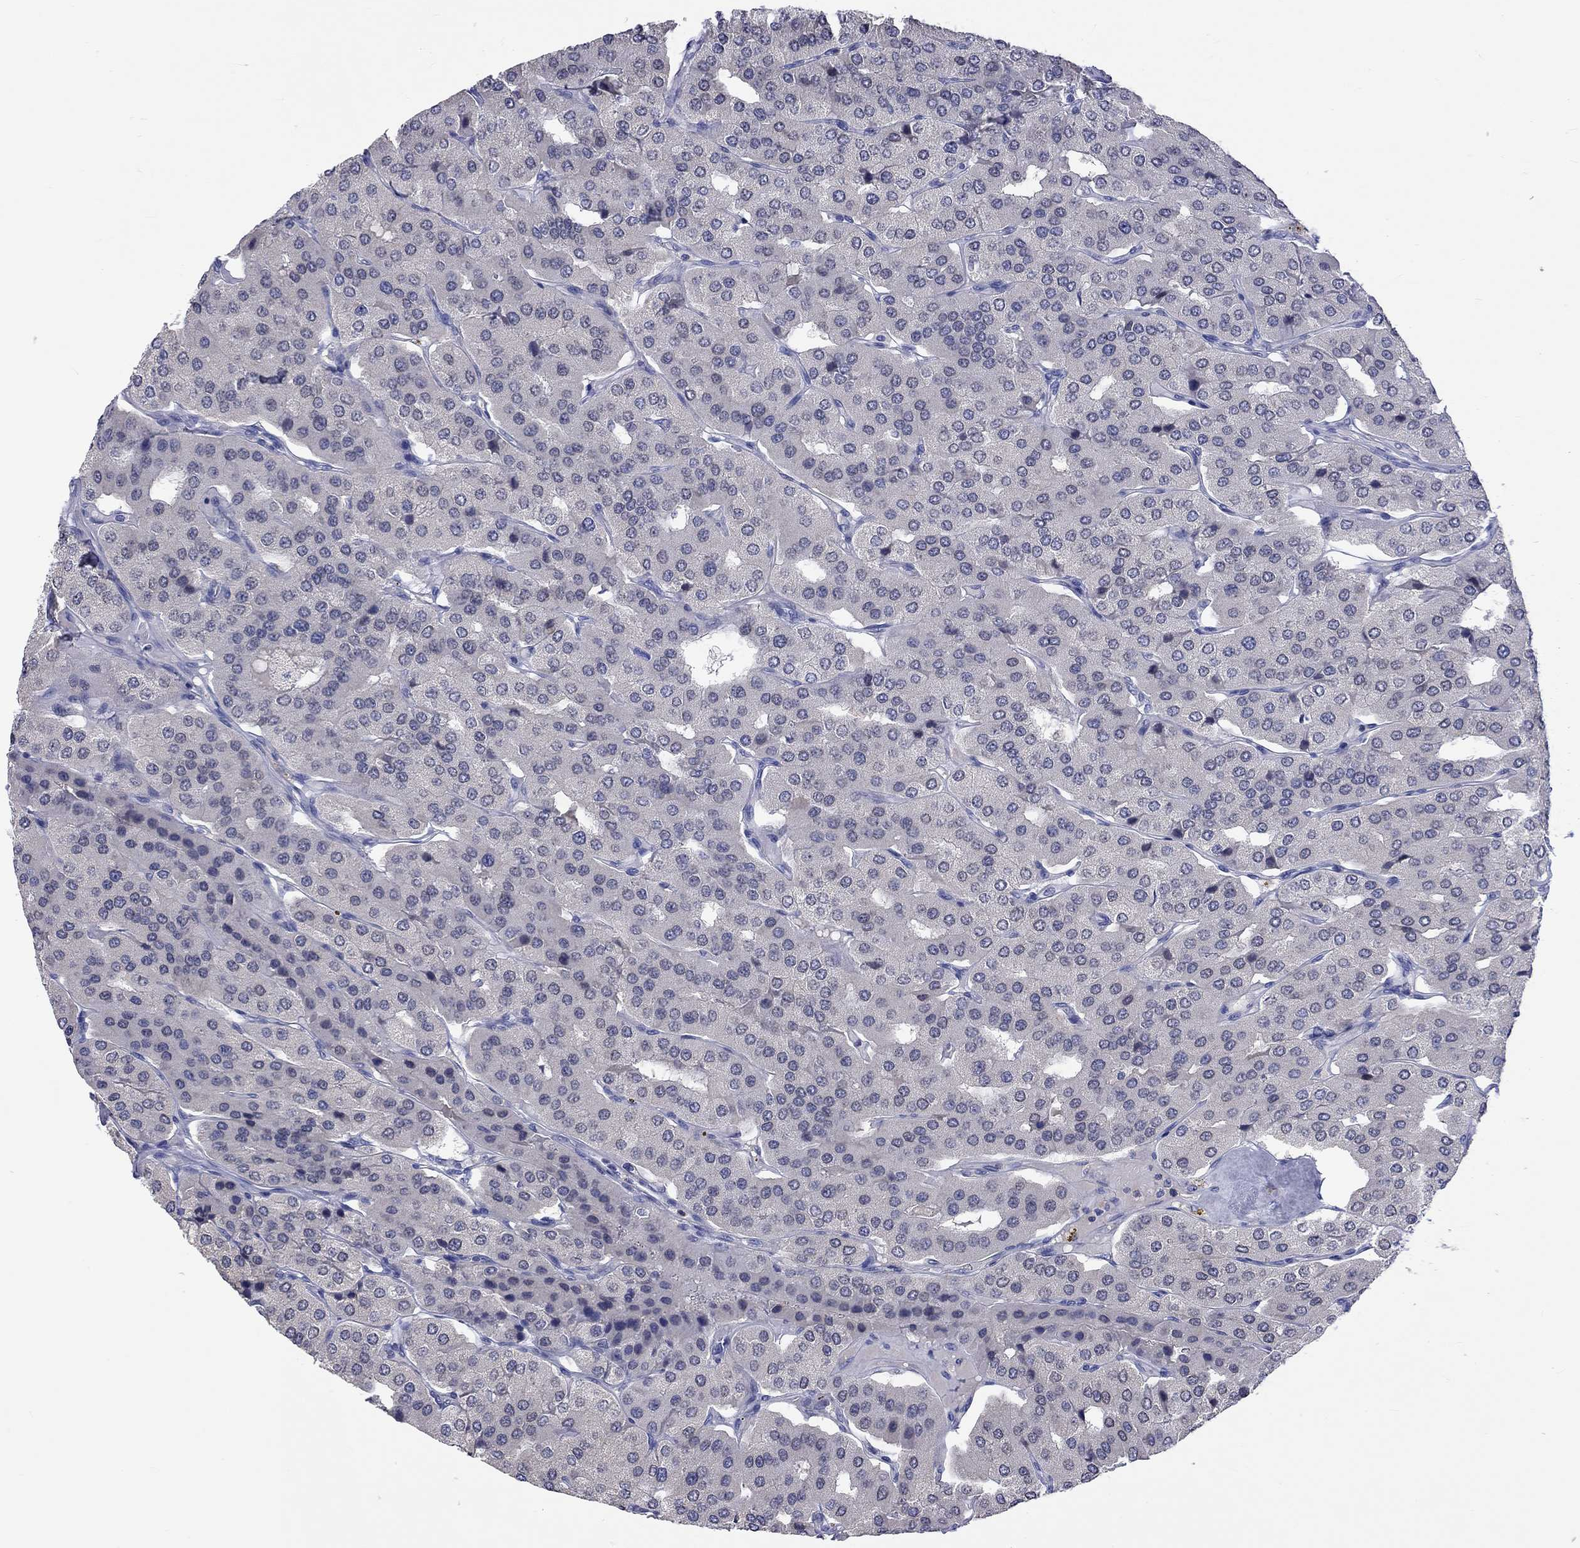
{"staining": {"intensity": "negative", "quantity": "none", "location": "none"}, "tissue": "parathyroid gland", "cell_type": "Glandular cells", "image_type": "normal", "snomed": [{"axis": "morphology", "description": "Normal tissue, NOS"}, {"axis": "morphology", "description": "Adenoma, NOS"}, {"axis": "topography", "description": "Parathyroid gland"}], "caption": "Immunohistochemistry histopathology image of benign parathyroid gland: parathyroid gland stained with DAB (3,3'-diaminobenzidine) shows no significant protein staining in glandular cells.", "gene": "LRFN4", "patient": {"sex": "female", "age": 86}}